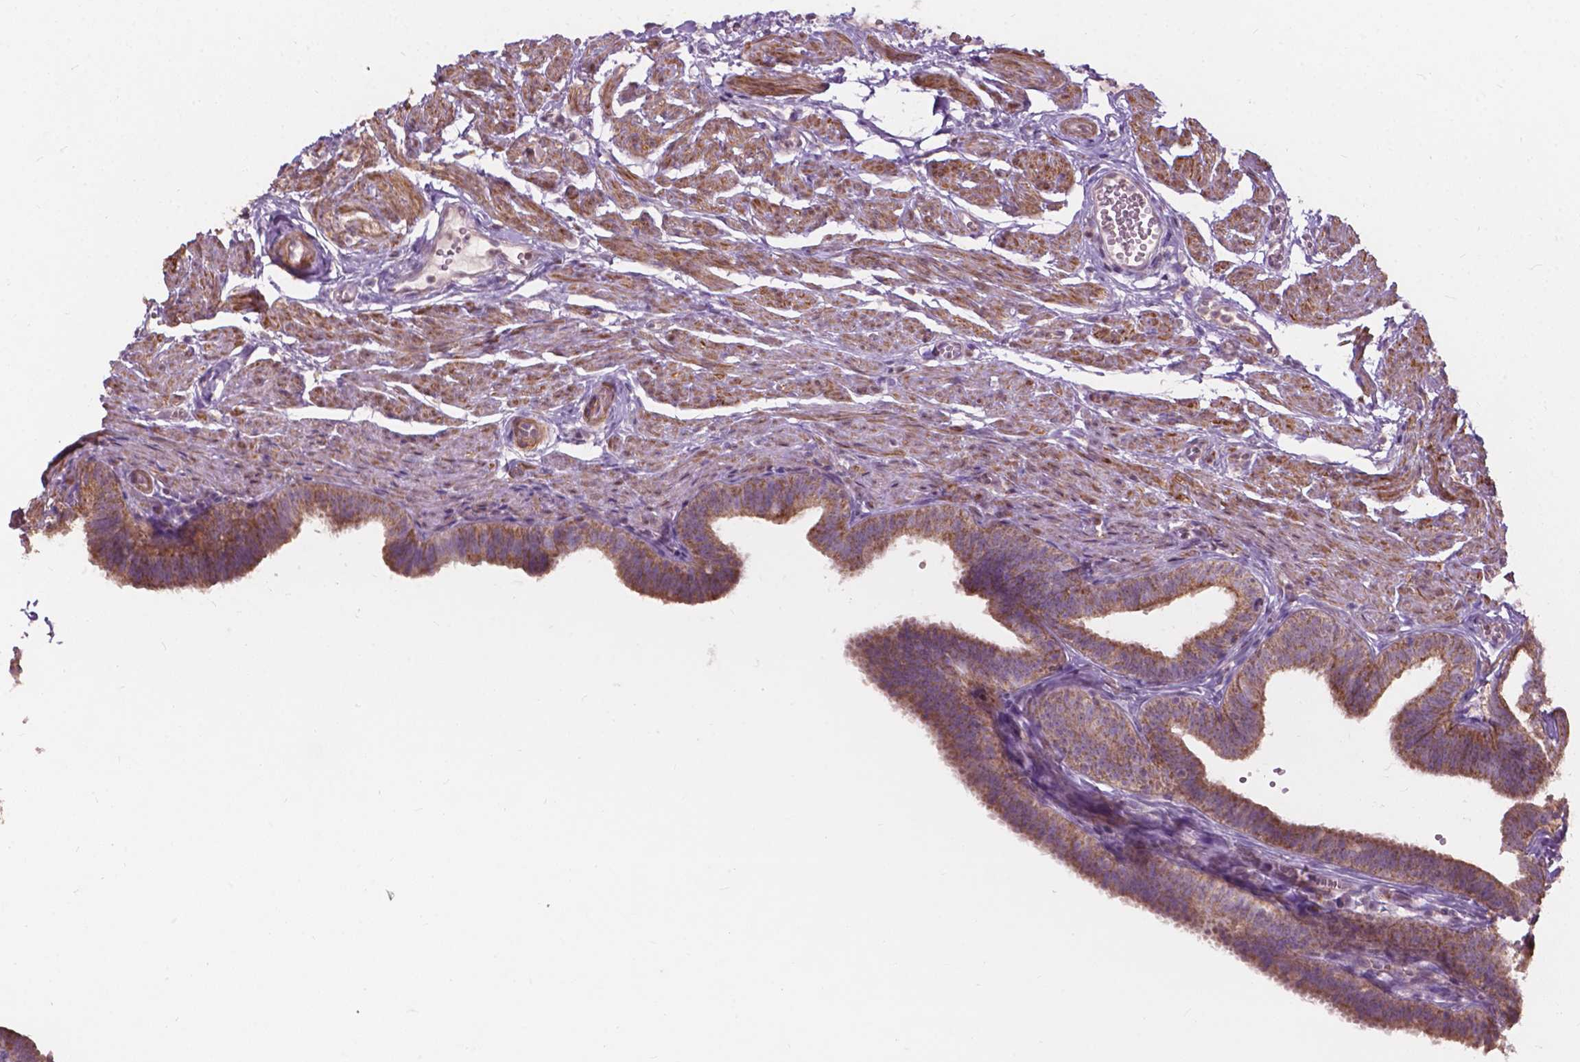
{"staining": {"intensity": "moderate", "quantity": ">75%", "location": "cytoplasmic/membranous"}, "tissue": "fallopian tube", "cell_type": "Glandular cells", "image_type": "normal", "snomed": [{"axis": "morphology", "description": "Normal tissue, NOS"}, {"axis": "topography", "description": "Fallopian tube"}], "caption": "This image reveals immunohistochemistry staining of unremarkable human fallopian tube, with medium moderate cytoplasmic/membranous staining in about >75% of glandular cells.", "gene": "NDUFA10", "patient": {"sex": "female", "age": 25}}